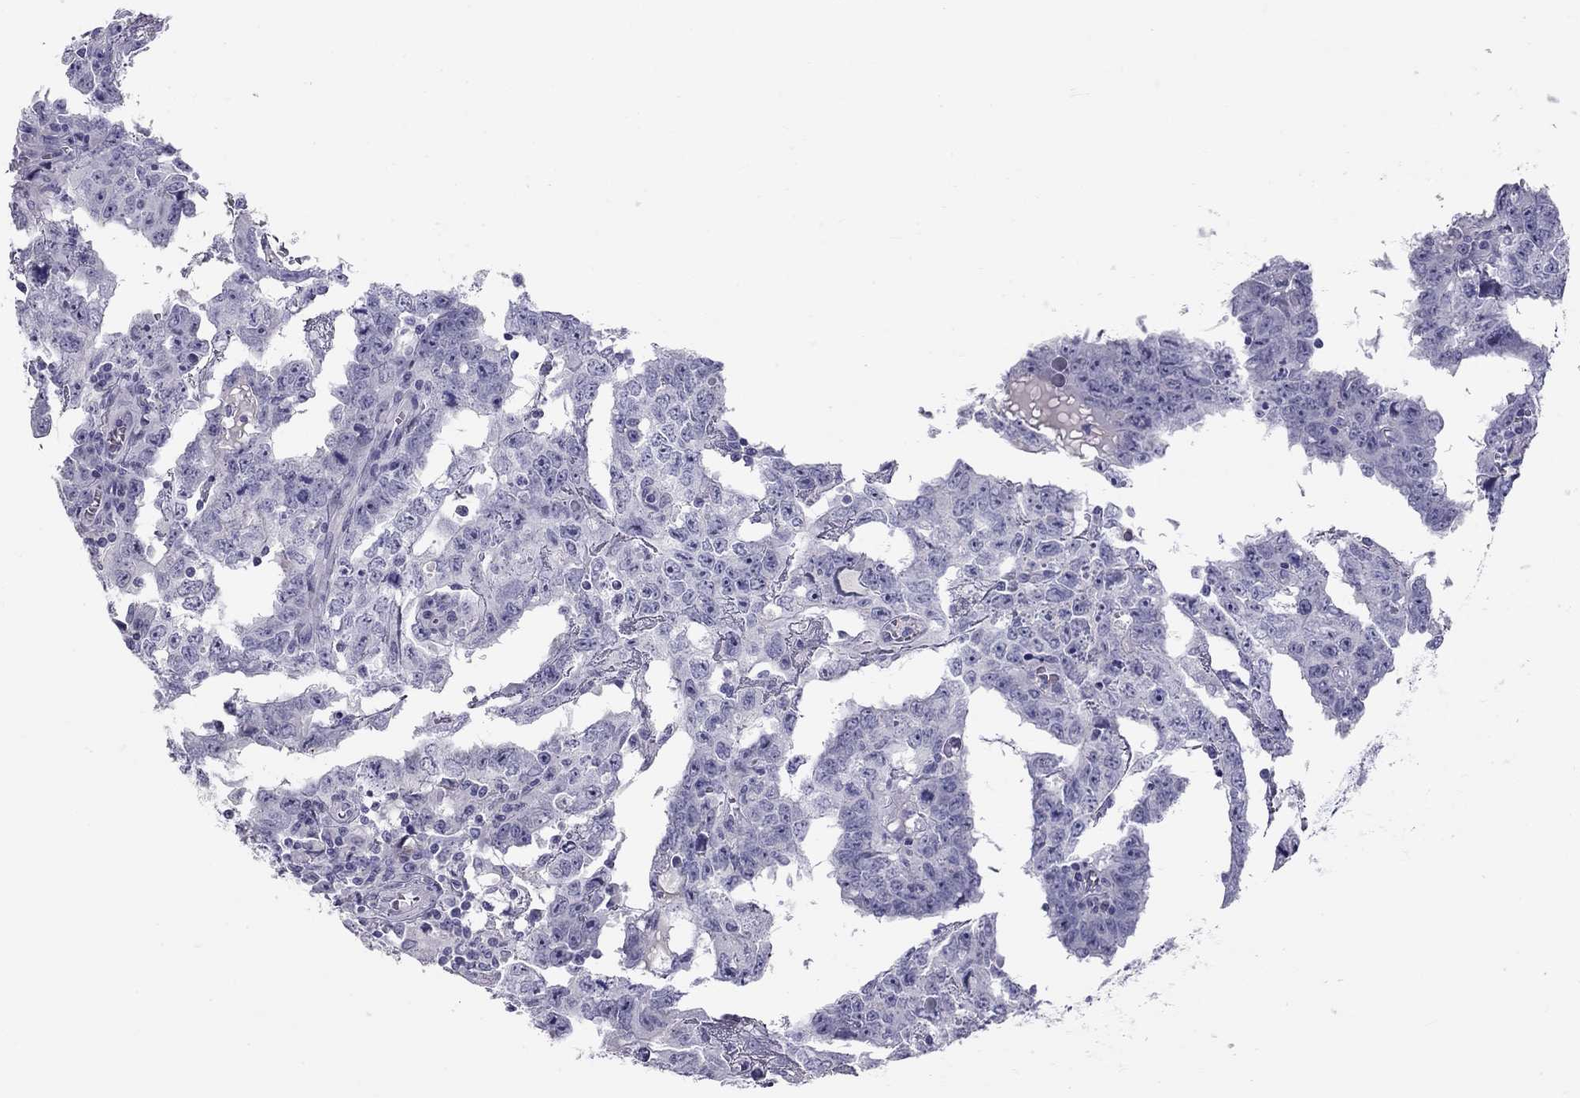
{"staining": {"intensity": "negative", "quantity": "none", "location": "none"}, "tissue": "testis cancer", "cell_type": "Tumor cells", "image_type": "cancer", "snomed": [{"axis": "morphology", "description": "Carcinoma, Embryonal, NOS"}, {"axis": "topography", "description": "Testis"}], "caption": "A histopathology image of human testis cancer (embryonal carcinoma) is negative for staining in tumor cells. The staining was performed using DAB (3,3'-diaminobenzidine) to visualize the protein expression in brown, while the nuclei were stained in blue with hematoxylin (Magnification: 20x).", "gene": "IL17REL", "patient": {"sex": "male", "age": 22}}